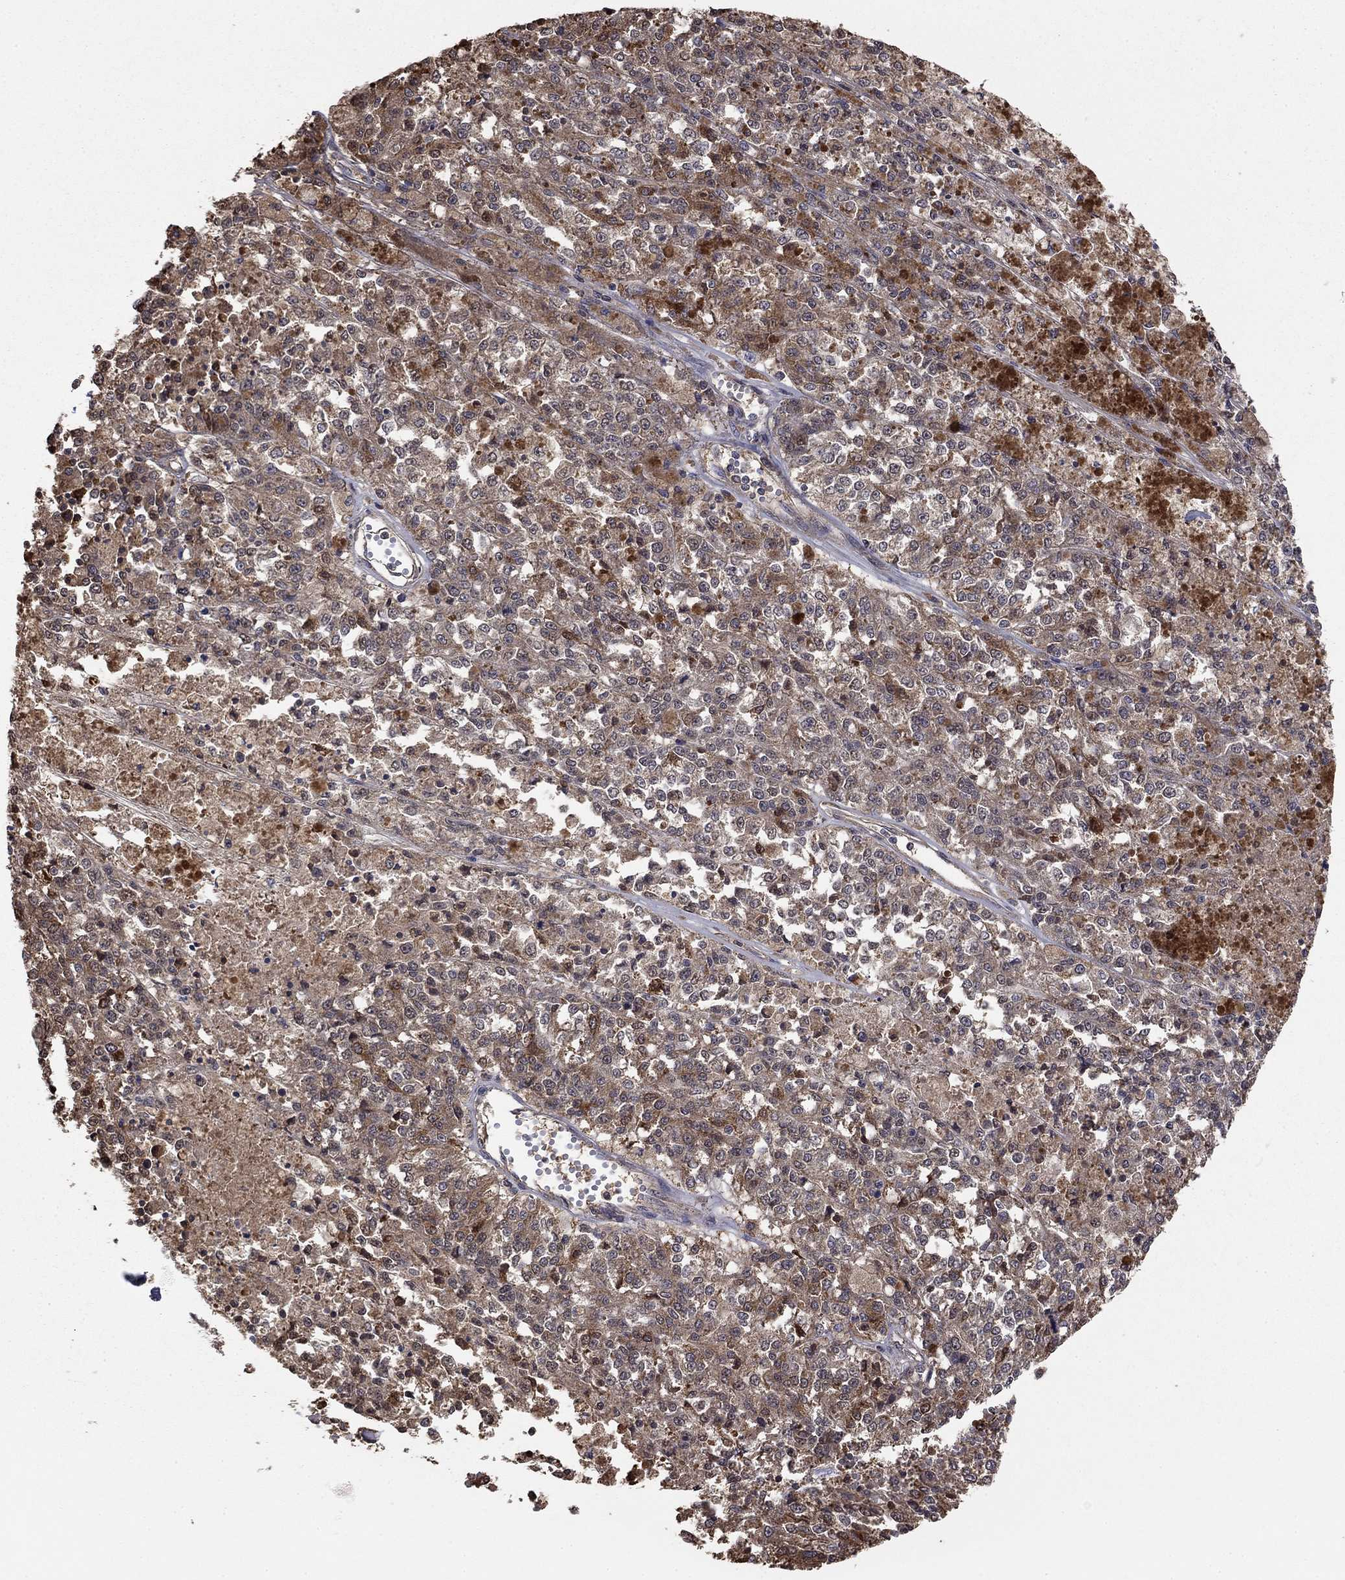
{"staining": {"intensity": "weak", "quantity": ">75%", "location": "cytoplasmic/membranous"}, "tissue": "melanoma", "cell_type": "Tumor cells", "image_type": "cancer", "snomed": [{"axis": "morphology", "description": "Malignant melanoma, Metastatic site"}, {"axis": "topography", "description": "Lymph node"}], "caption": "Tumor cells display low levels of weak cytoplasmic/membranous positivity in about >75% of cells in malignant melanoma (metastatic site). (DAB (3,3'-diaminobenzidine) IHC, brown staining for protein, blue staining for nuclei).", "gene": "RNF114", "patient": {"sex": "female", "age": 64}}